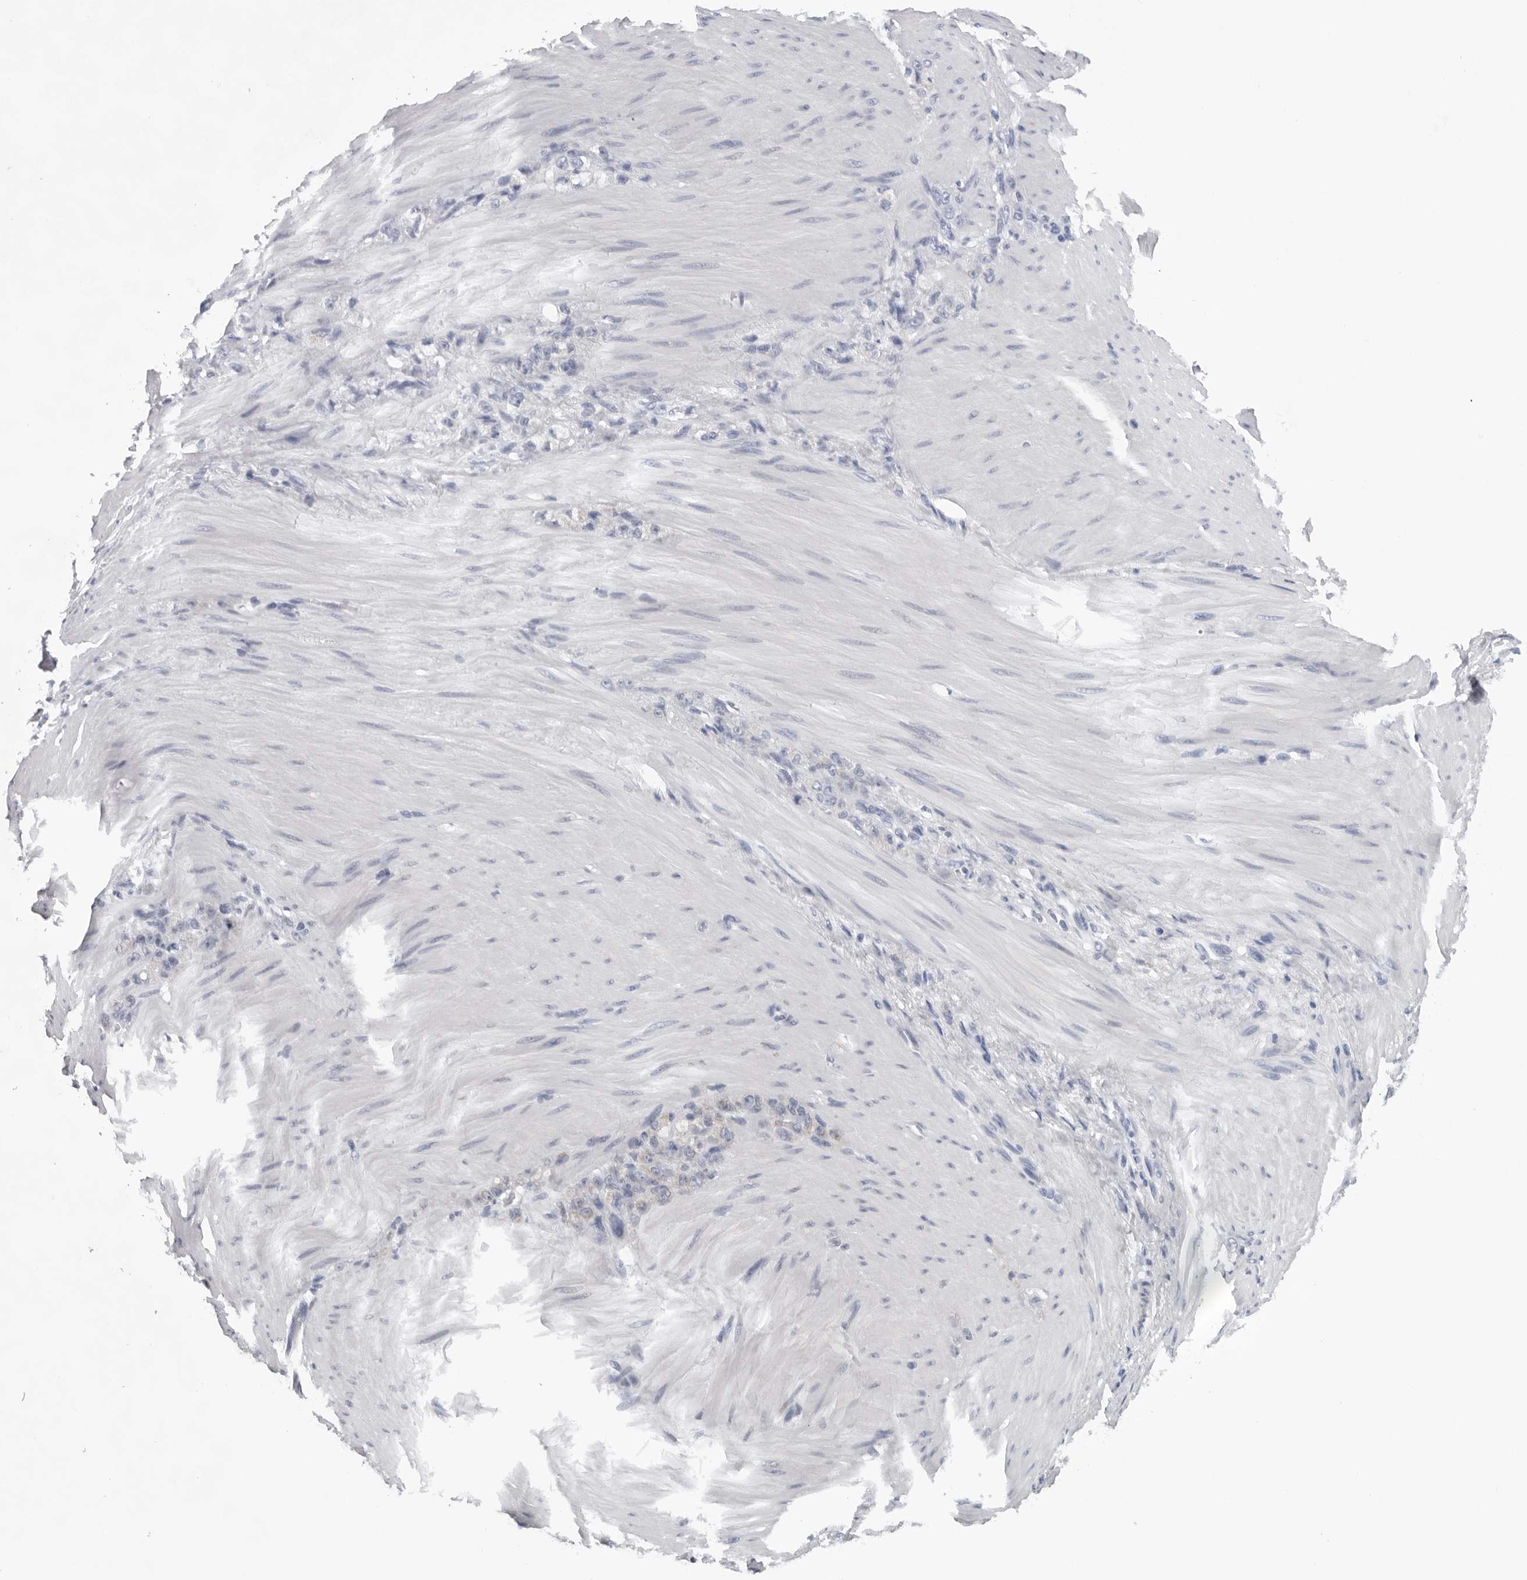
{"staining": {"intensity": "negative", "quantity": "none", "location": "none"}, "tissue": "stomach cancer", "cell_type": "Tumor cells", "image_type": "cancer", "snomed": [{"axis": "morphology", "description": "Normal tissue, NOS"}, {"axis": "morphology", "description": "Adenocarcinoma, NOS"}, {"axis": "topography", "description": "Stomach"}], "caption": "There is no significant expression in tumor cells of adenocarcinoma (stomach).", "gene": "CPT2", "patient": {"sex": "male", "age": 82}}